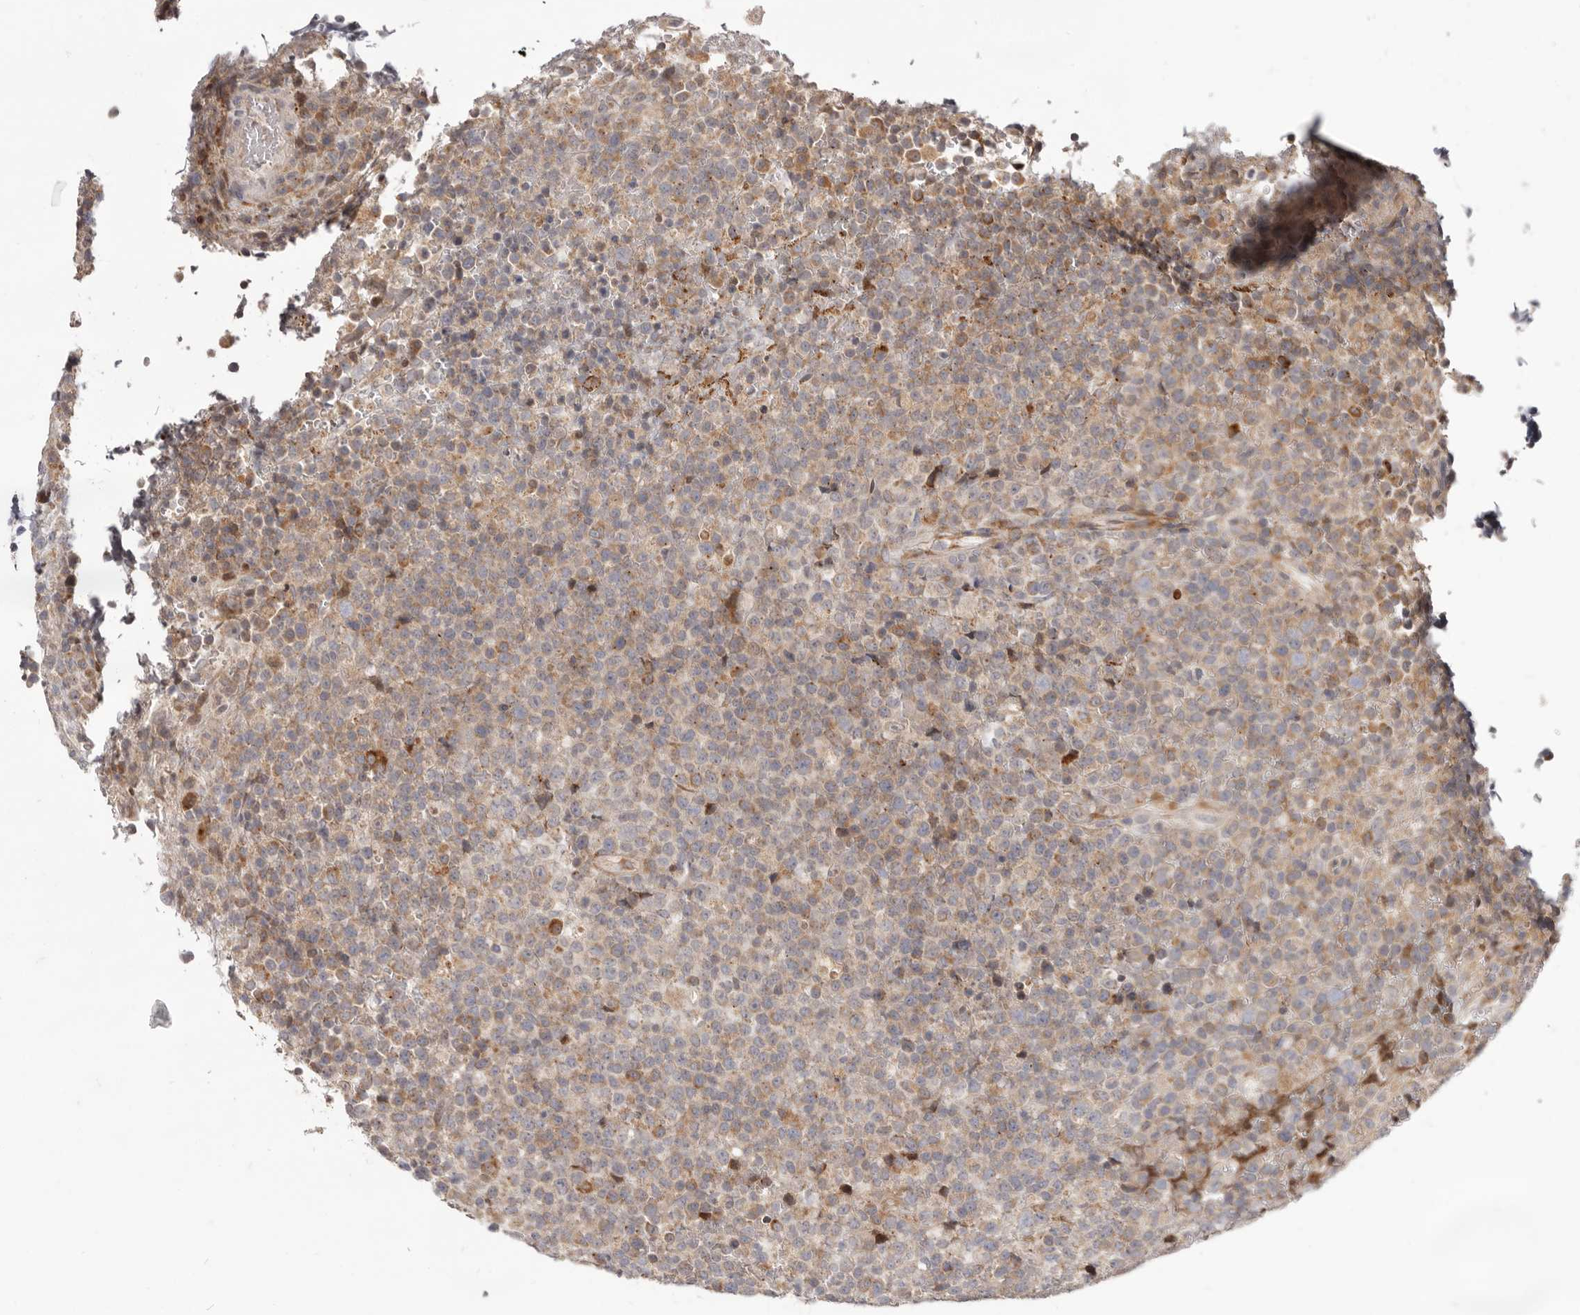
{"staining": {"intensity": "weak", "quantity": "25%-75%", "location": "cytoplasmic/membranous"}, "tissue": "lymphoma", "cell_type": "Tumor cells", "image_type": "cancer", "snomed": [{"axis": "morphology", "description": "Malignant lymphoma, non-Hodgkin's type, High grade"}, {"axis": "topography", "description": "Lymph node"}], "caption": "Protein analysis of high-grade malignant lymphoma, non-Hodgkin's type tissue shows weak cytoplasmic/membranous positivity in about 25%-75% of tumor cells. The protein of interest is stained brown, and the nuclei are stained in blue (DAB IHC with brightfield microscopy, high magnification).", "gene": "TOR3A", "patient": {"sex": "male", "age": 13}}